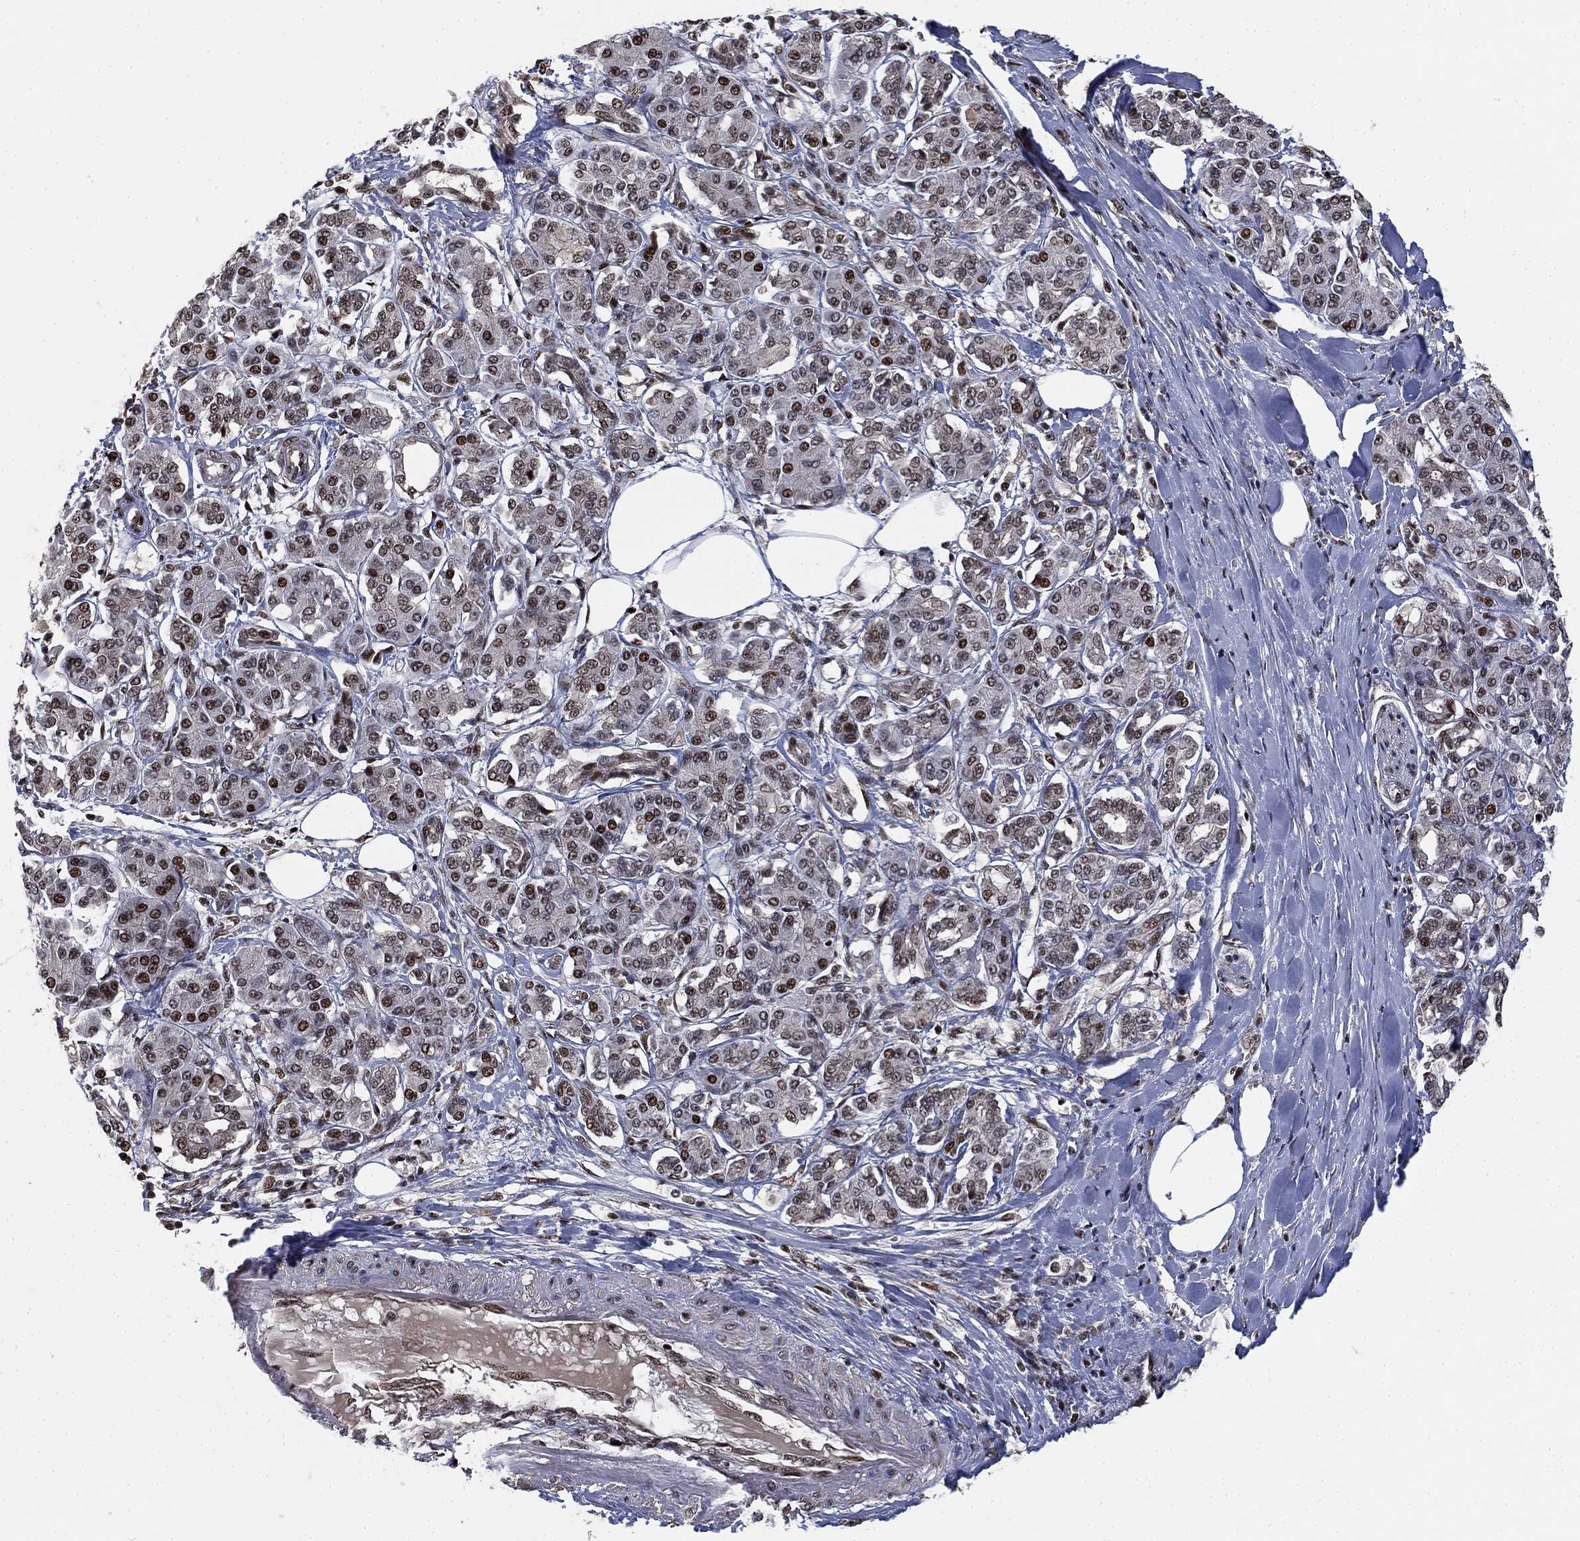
{"staining": {"intensity": "strong", "quantity": "<25%", "location": "nuclear"}, "tissue": "pancreatic cancer", "cell_type": "Tumor cells", "image_type": "cancer", "snomed": [{"axis": "morphology", "description": "Adenocarcinoma, NOS"}, {"axis": "topography", "description": "Pancreas"}], "caption": "High-power microscopy captured an immunohistochemistry micrograph of adenocarcinoma (pancreatic), revealing strong nuclear positivity in about <25% of tumor cells.", "gene": "ZSCAN30", "patient": {"sex": "female", "age": 56}}